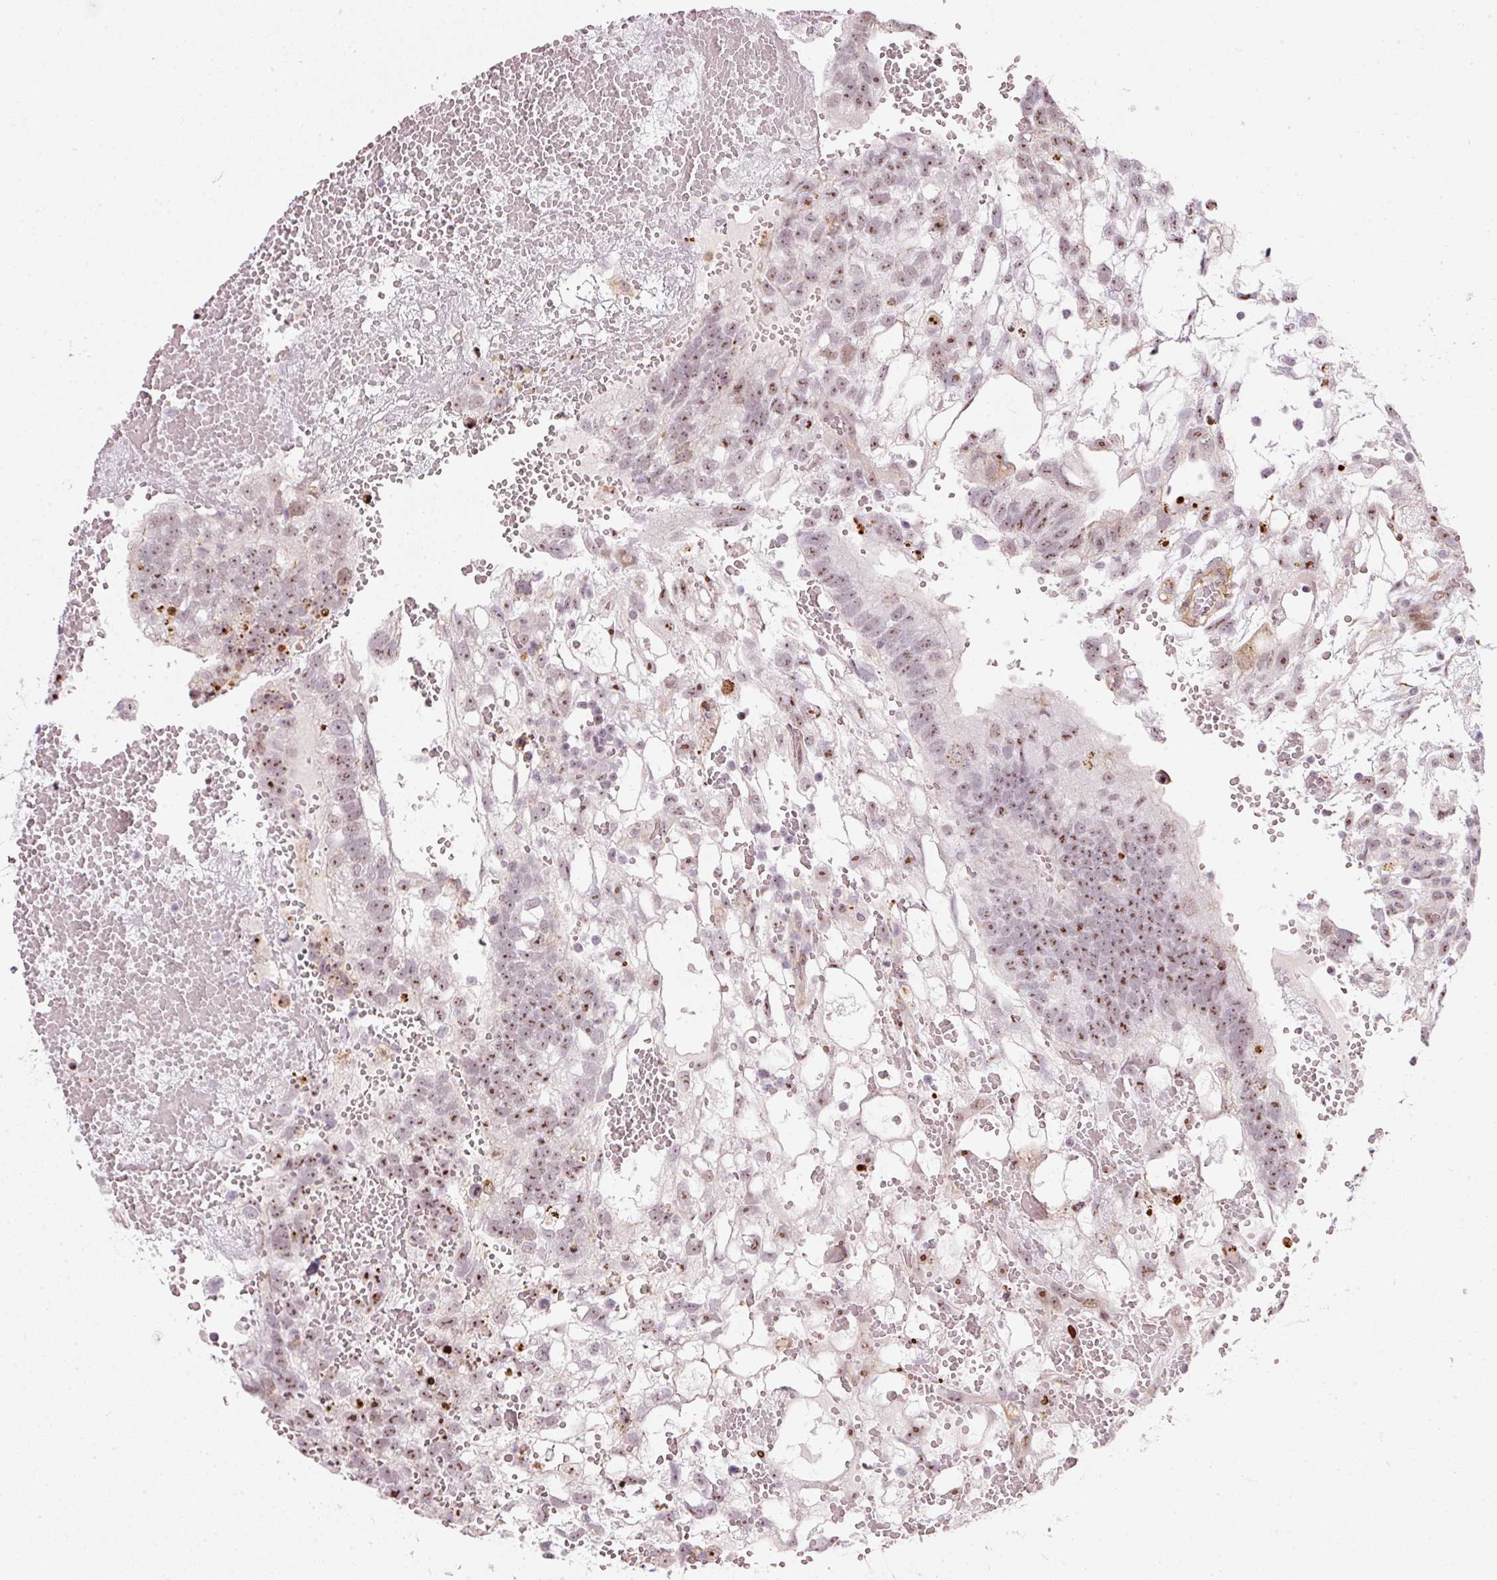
{"staining": {"intensity": "moderate", "quantity": ">75%", "location": "nuclear"}, "tissue": "testis cancer", "cell_type": "Tumor cells", "image_type": "cancer", "snomed": [{"axis": "morphology", "description": "Normal tissue, NOS"}, {"axis": "morphology", "description": "Carcinoma, Embryonal, NOS"}, {"axis": "topography", "description": "Testis"}], "caption": "Protein expression analysis of human testis cancer (embryonal carcinoma) reveals moderate nuclear positivity in approximately >75% of tumor cells. Using DAB (3,3'-diaminobenzidine) (brown) and hematoxylin (blue) stains, captured at high magnification using brightfield microscopy.", "gene": "MXRA8", "patient": {"sex": "male", "age": 32}}